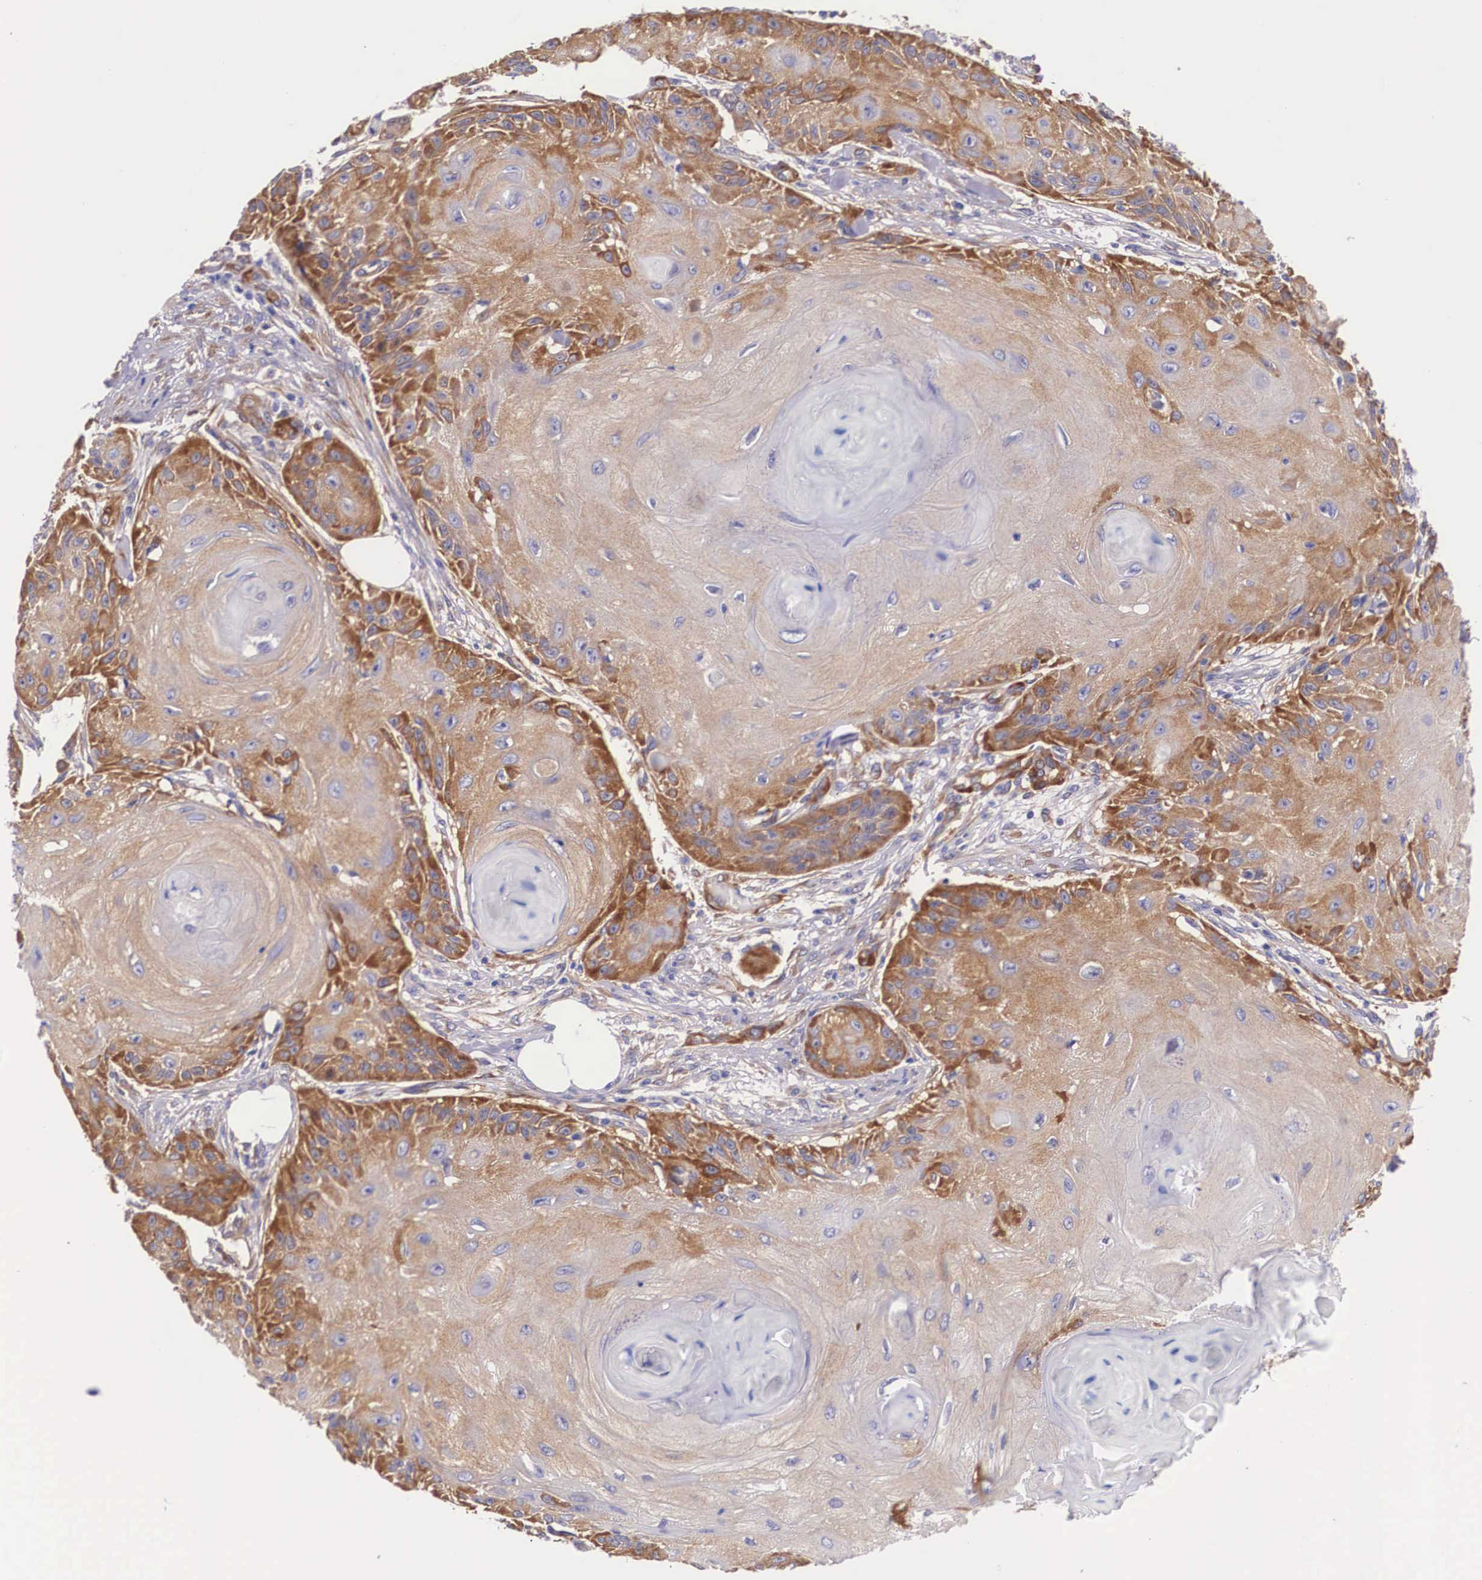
{"staining": {"intensity": "strong", "quantity": "25%-75%", "location": "cytoplasmic/membranous"}, "tissue": "skin cancer", "cell_type": "Tumor cells", "image_type": "cancer", "snomed": [{"axis": "morphology", "description": "Squamous cell carcinoma, NOS"}, {"axis": "topography", "description": "Skin"}], "caption": "DAB immunohistochemical staining of squamous cell carcinoma (skin) shows strong cytoplasmic/membranous protein expression in about 25%-75% of tumor cells.", "gene": "BCAR1", "patient": {"sex": "female", "age": 88}}